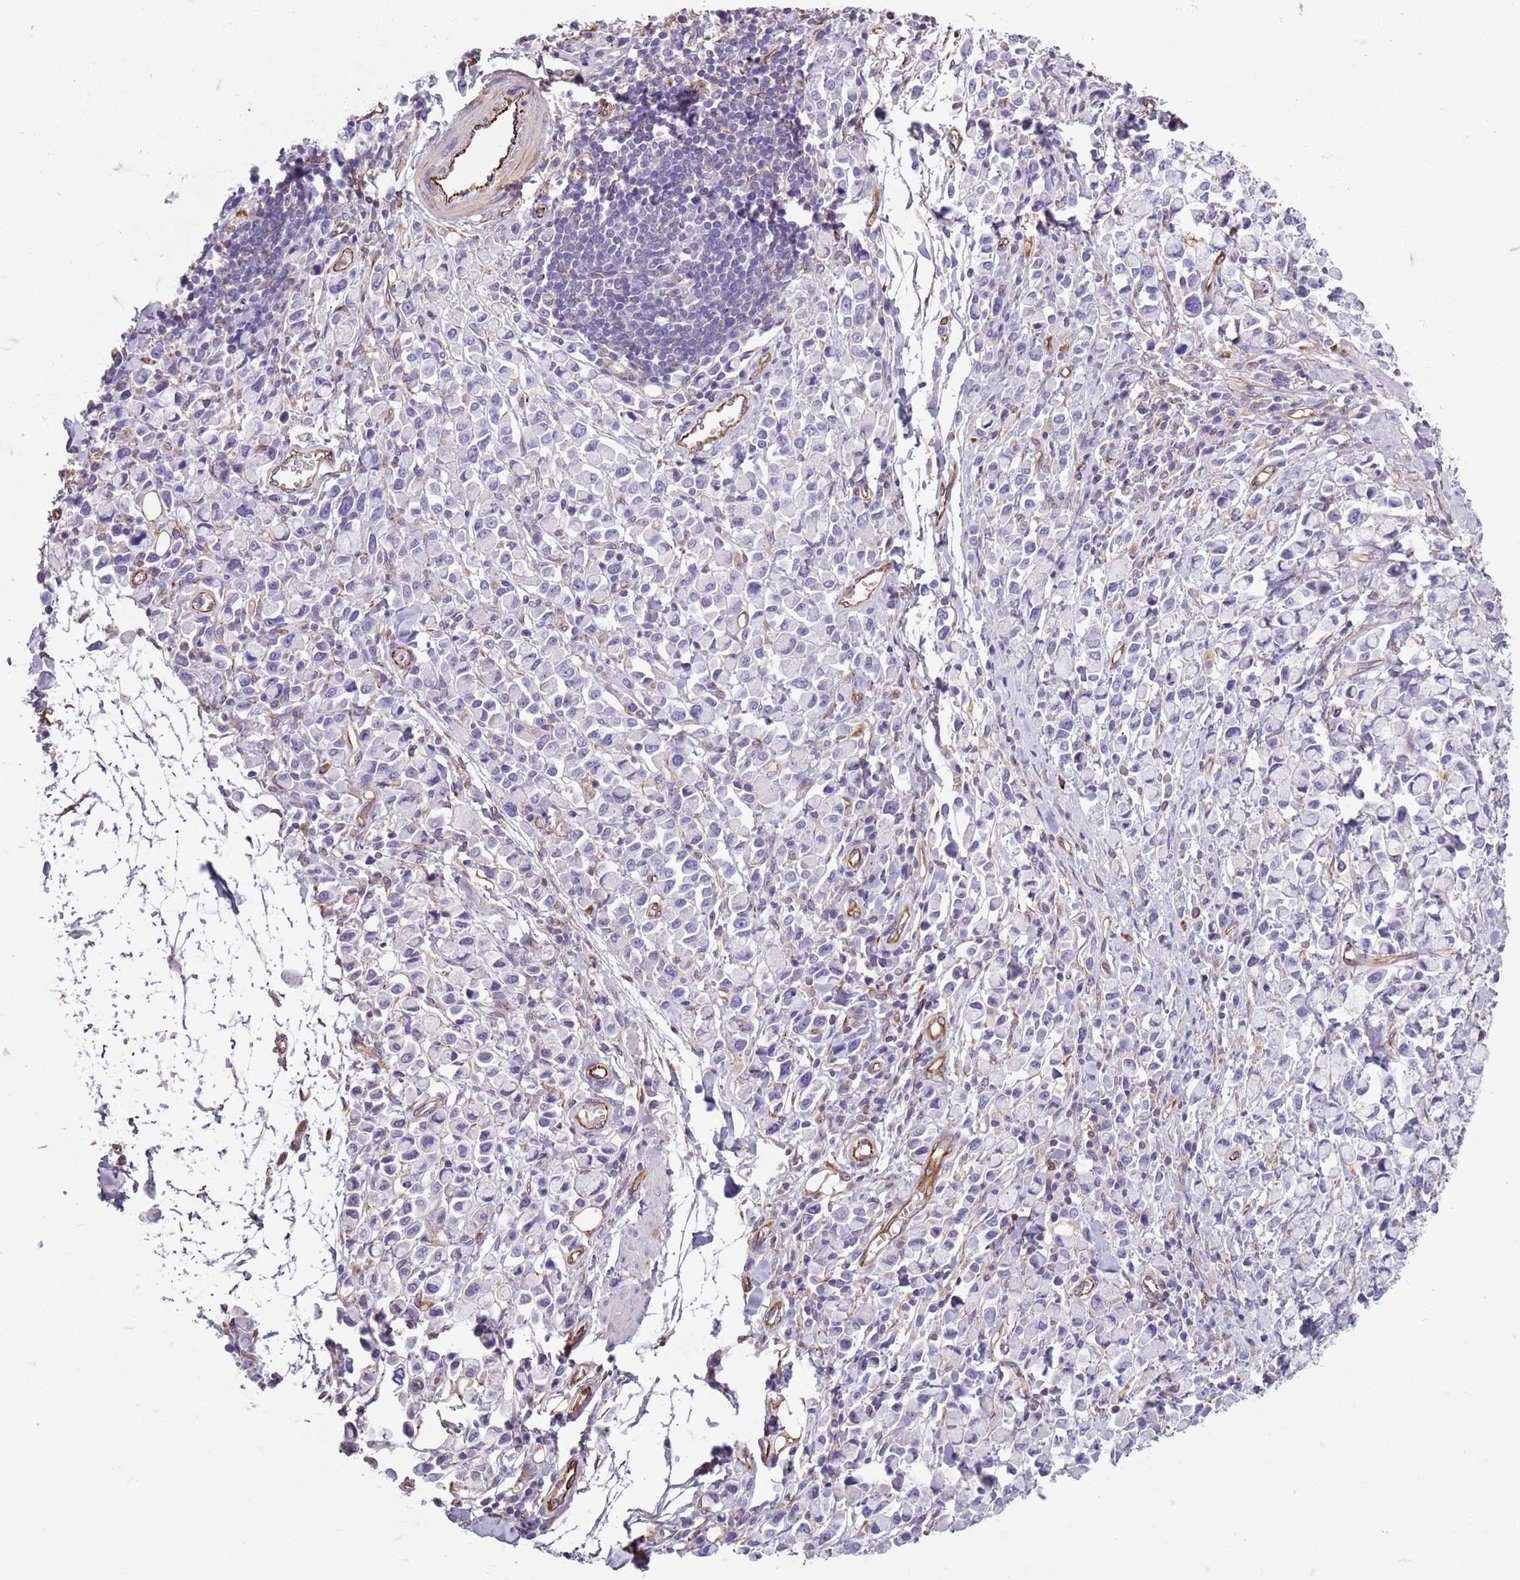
{"staining": {"intensity": "negative", "quantity": "none", "location": "none"}, "tissue": "stomach cancer", "cell_type": "Tumor cells", "image_type": "cancer", "snomed": [{"axis": "morphology", "description": "Adenocarcinoma, NOS"}, {"axis": "topography", "description": "Stomach"}], "caption": "This is an immunohistochemistry photomicrograph of adenocarcinoma (stomach). There is no staining in tumor cells.", "gene": "TAS2R38", "patient": {"sex": "female", "age": 81}}